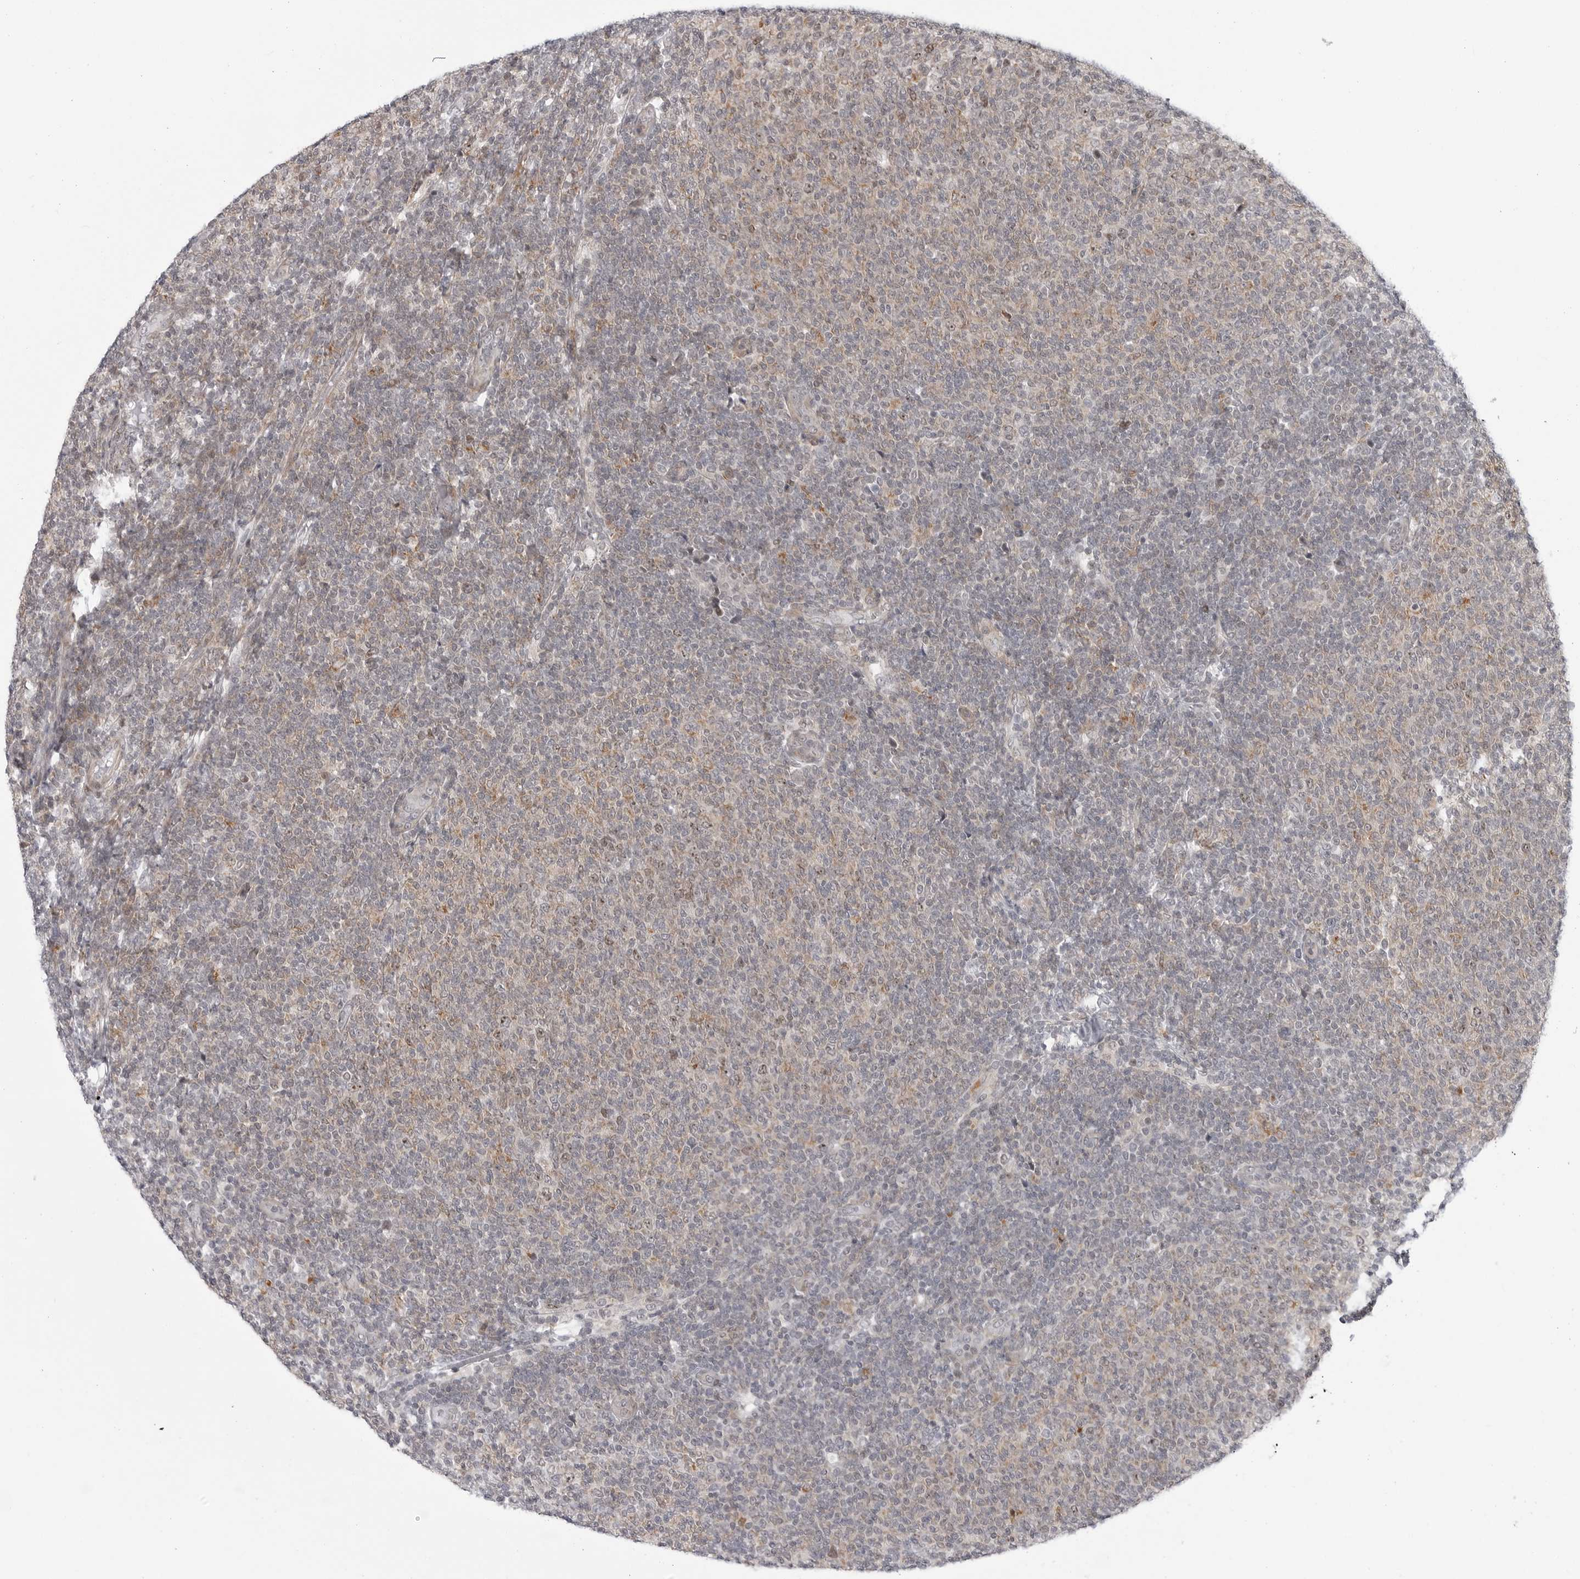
{"staining": {"intensity": "weak", "quantity": "<25%", "location": "cytoplasmic/membranous,nuclear"}, "tissue": "lymphoma", "cell_type": "Tumor cells", "image_type": "cancer", "snomed": [{"axis": "morphology", "description": "Malignant lymphoma, non-Hodgkin's type, Low grade"}, {"axis": "topography", "description": "Lymph node"}], "caption": "Low-grade malignant lymphoma, non-Hodgkin's type was stained to show a protein in brown. There is no significant staining in tumor cells.", "gene": "FAM135B", "patient": {"sex": "male", "age": 66}}